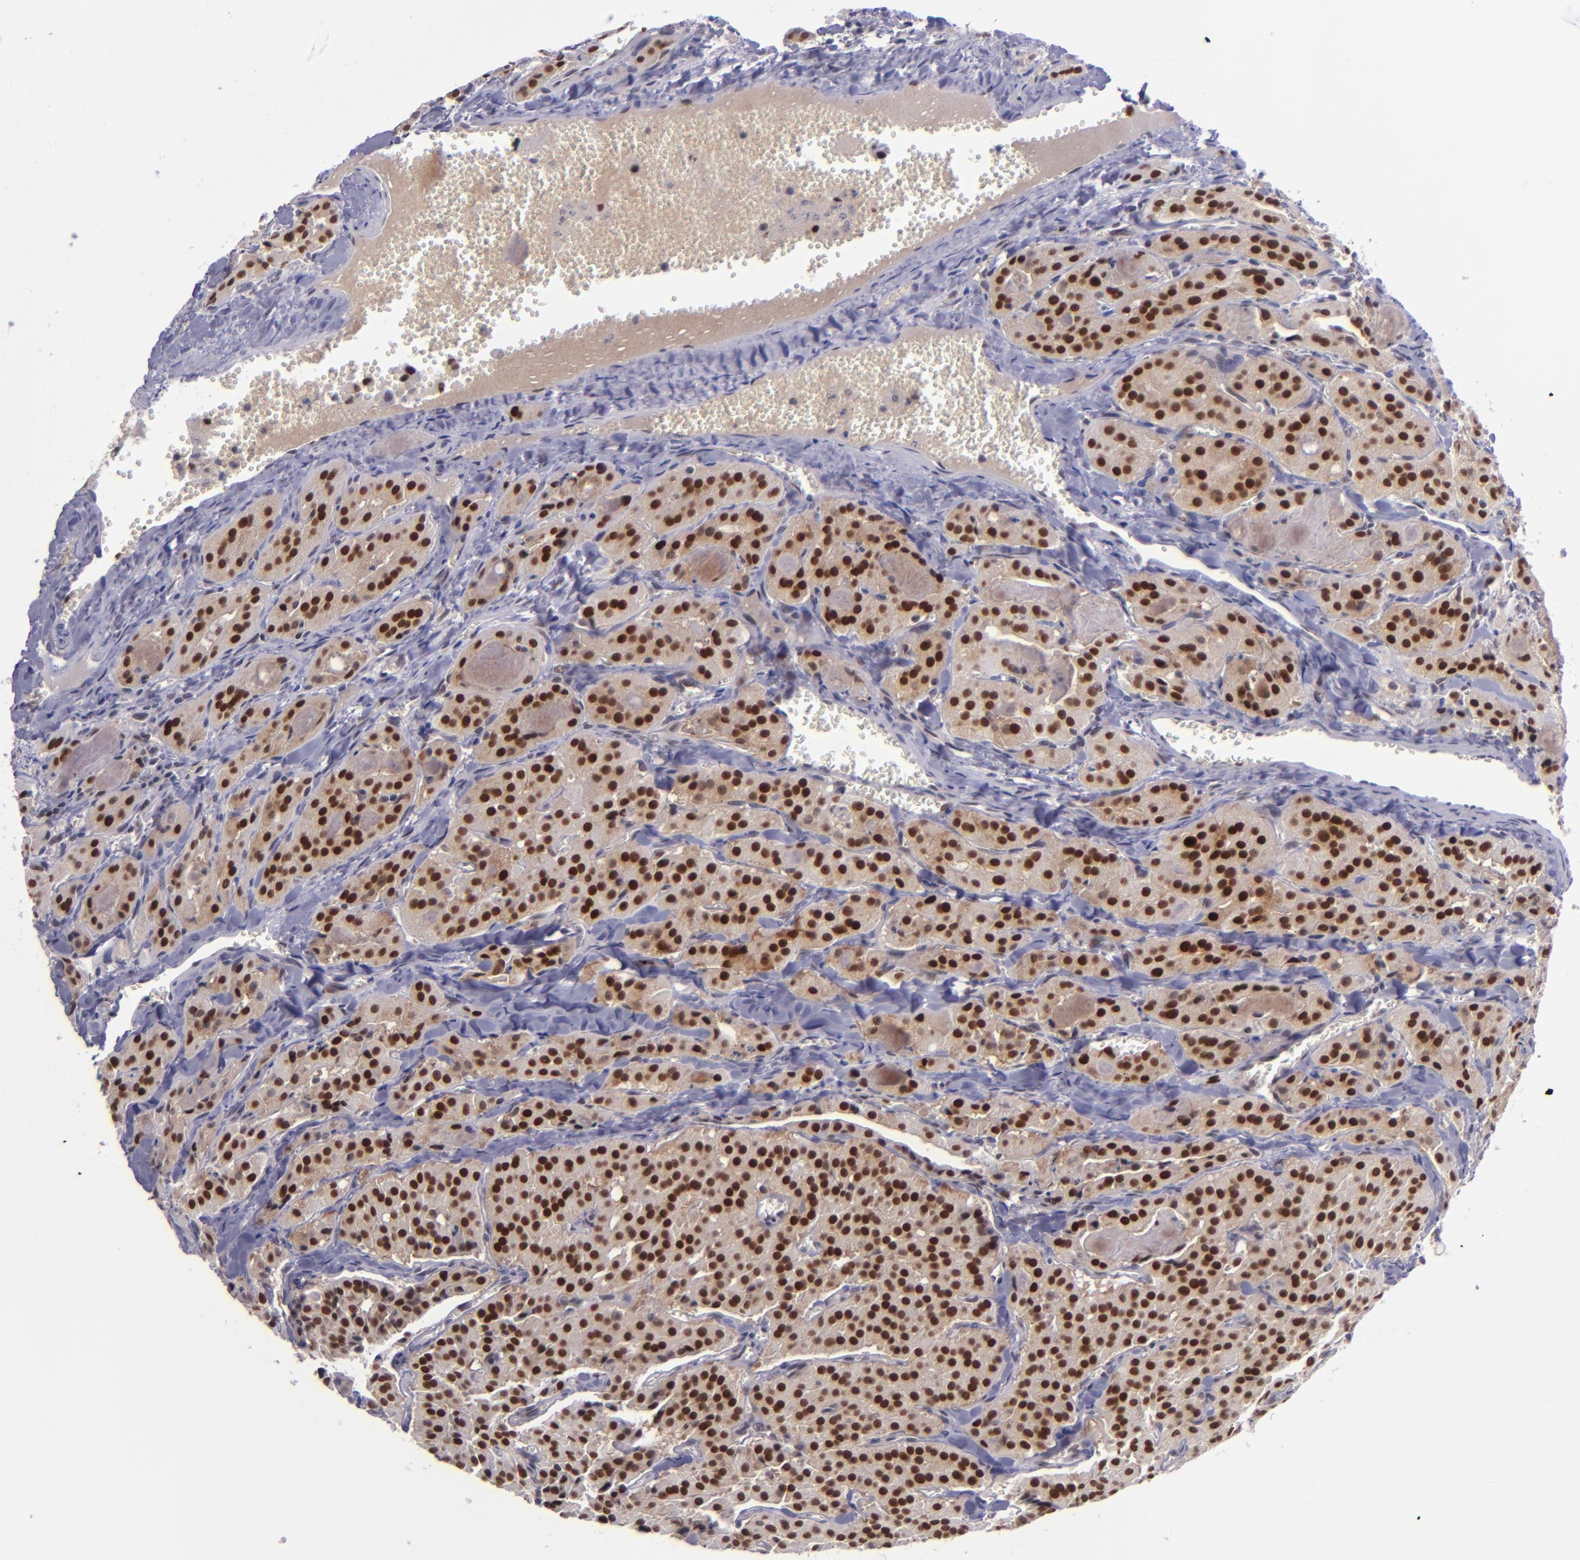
{"staining": {"intensity": "strong", "quantity": ">75%", "location": "cytoplasmic/membranous,nuclear"}, "tissue": "thyroid cancer", "cell_type": "Tumor cells", "image_type": "cancer", "snomed": [{"axis": "morphology", "description": "Carcinoma, NOS"}, {"axis": "topography", "description": "Thyroid gland"}], "caption": "Immunohistochemistry photomicrograph of thyroid cancer (carcinoma) stained for a protein (brown), which reveals high levels of strong cytoplasmic/membranous and nuclear positivity in about >75% of tumor cells.", "gene": "BAG1", "patient": {"sex": "male", "age": 76}}